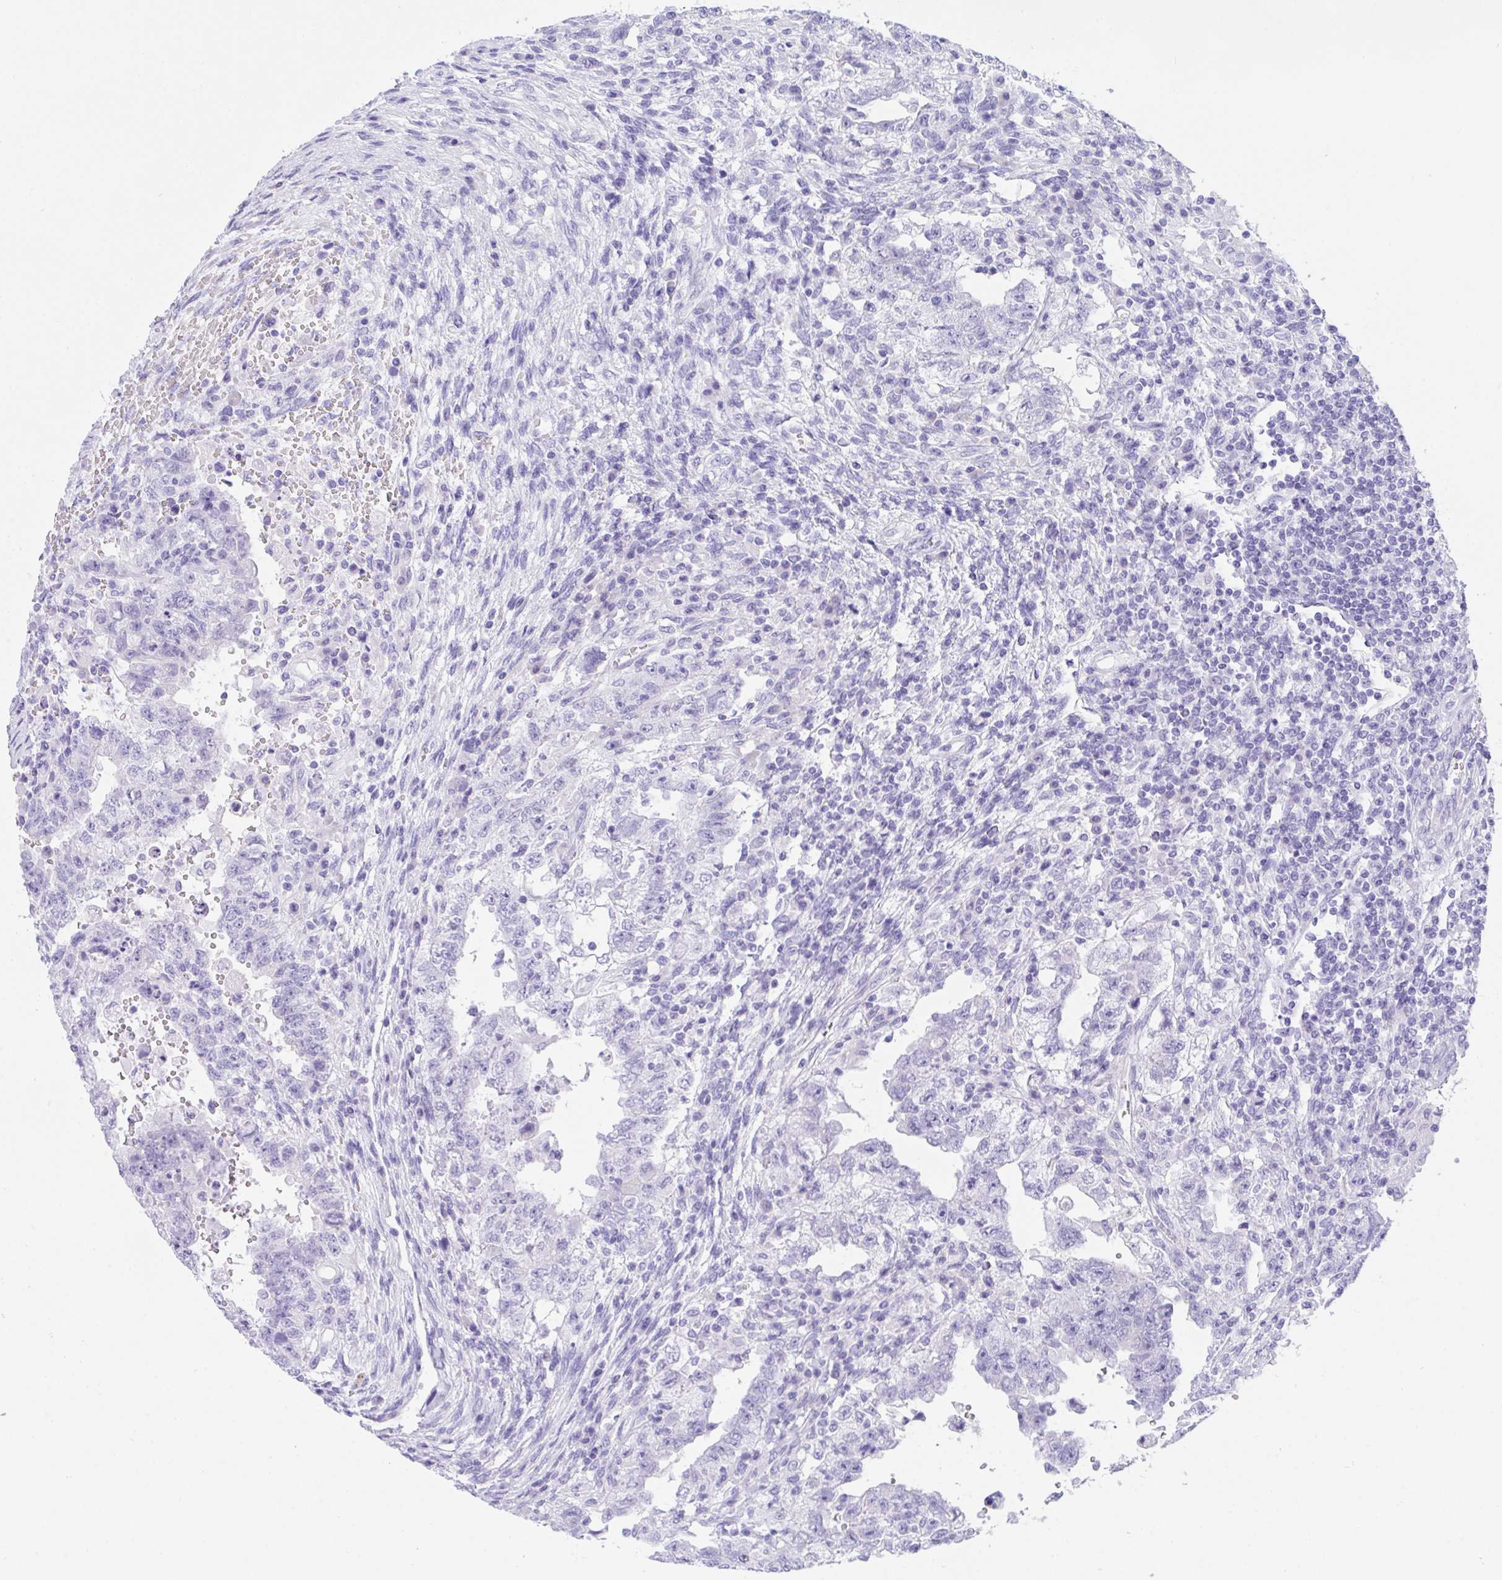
{"staining": {"intensity": "negative", "quantity": "none", "location": "none"}, "tissue": "testis cancer", "cell_type": "Tumor cells", "image_type": "cancer", "snomed": [{"axis": "morphology", "description": "Carcinoma, Embryonal, NOS"}, {"axis": "topography", "description": "Testis"}], "caption": "Immunohistochemistry micrograph of neoplastic tissue: testis embryonal carcinoma stained with DAB reveals no significant protein positivity in tumor cells.", "gene": "TMEM106B", "patient": {"sex": "male", "age": 26}}